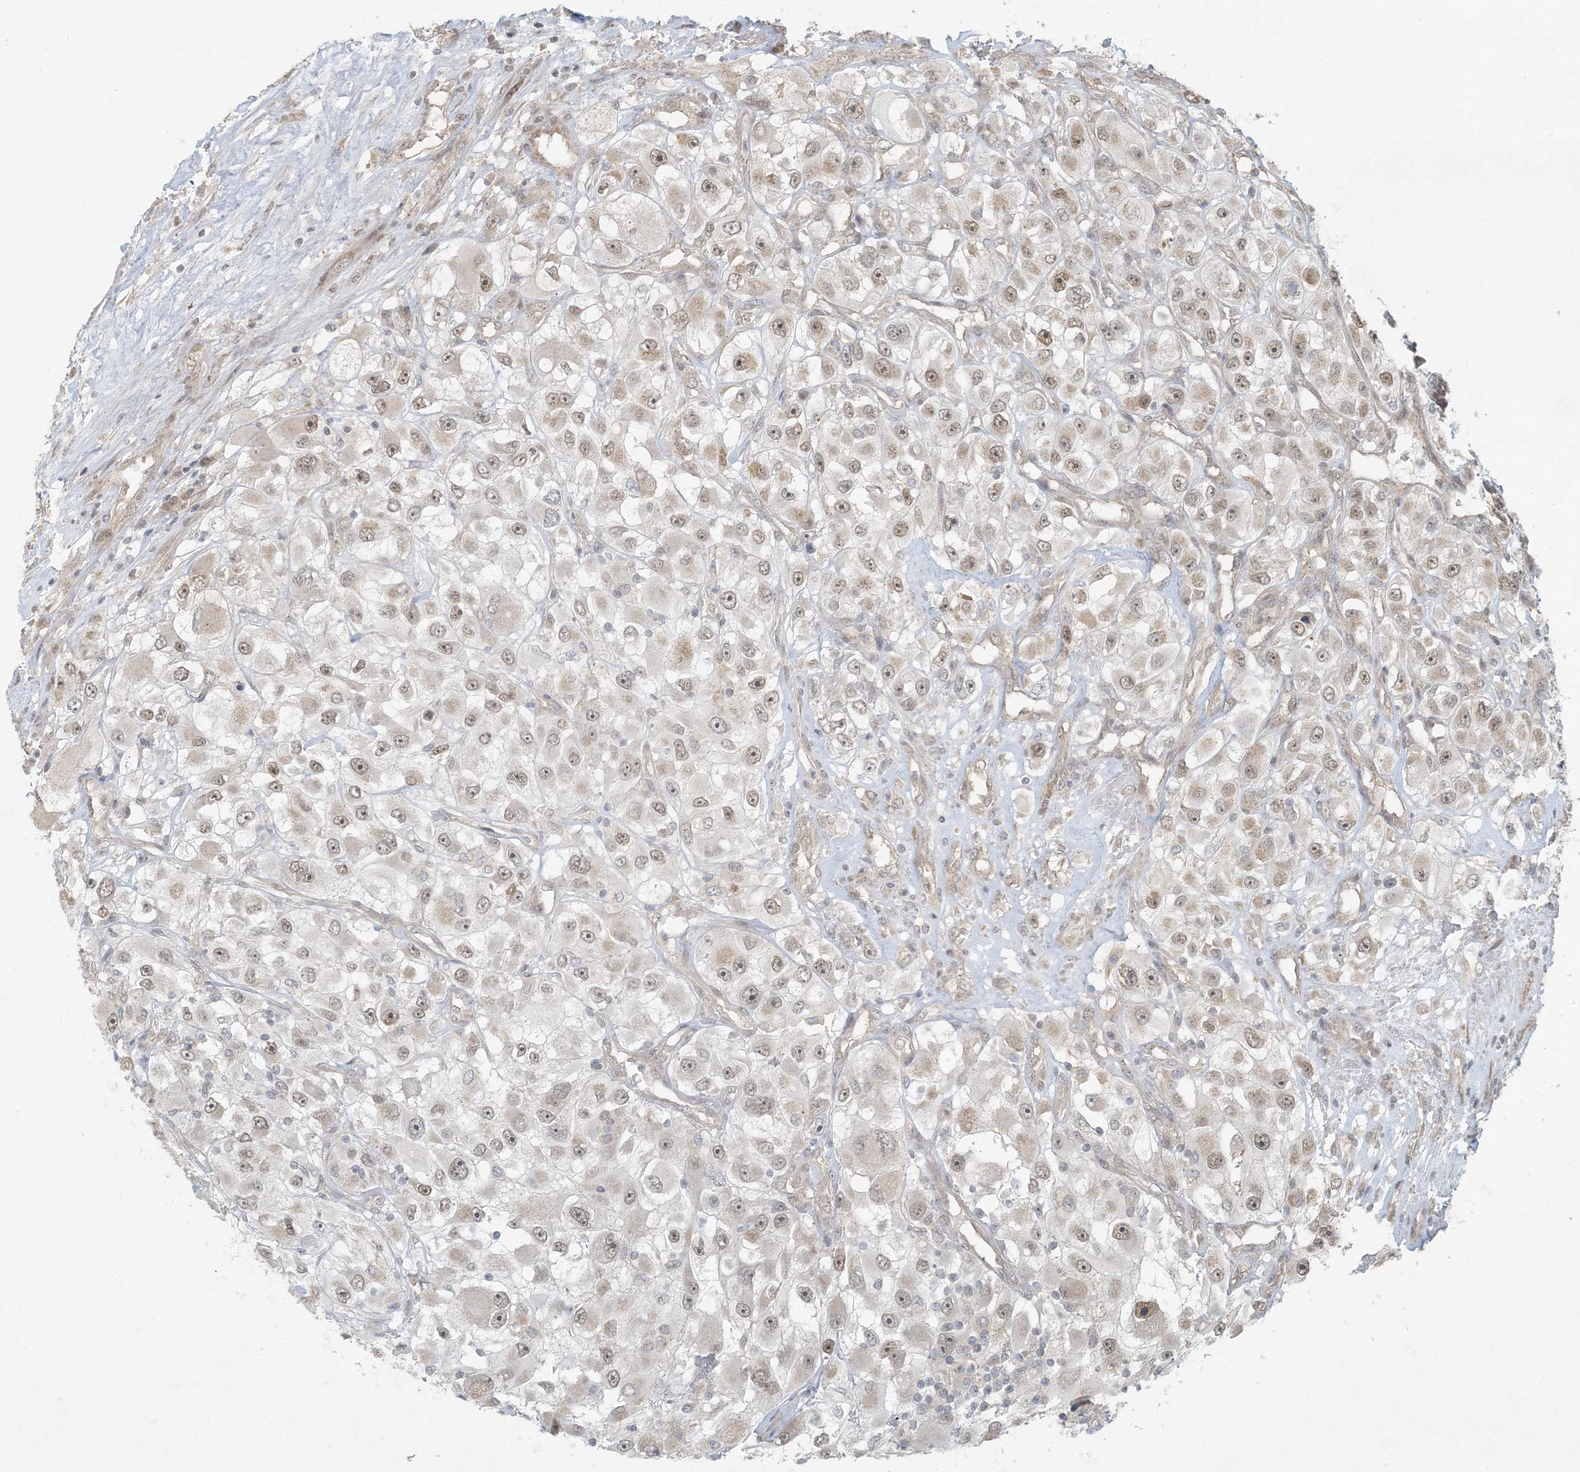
{"staining": {"intensity": "moderate", "quantity": ">75%", "location": "cytoplasmic/membranous,nuclear"}, "tissue": "renal cancer", "cell_type": "Tumor cells", "image_type": "cancer", "snomed": [{"axis": "morphology", "description": "Adenocarcinoma, NOS"}, {"axis": "topography", "description": "Kidney"}], "caption": "Immunohistochemical staining of human renal cancer (adenocarcinoma) exhibits medium levels of moderate cytoplasmic/membranous and nuclear positivity in about >75% of tumor cells. (Stains: DAB (3,3'-diaminobenzidine) in brown, nuclei in blue, Microscopy: brightfield microscopy at high magnification).", "gene": "BCORL1", "patient": {"sex": "female", "age": 52}}